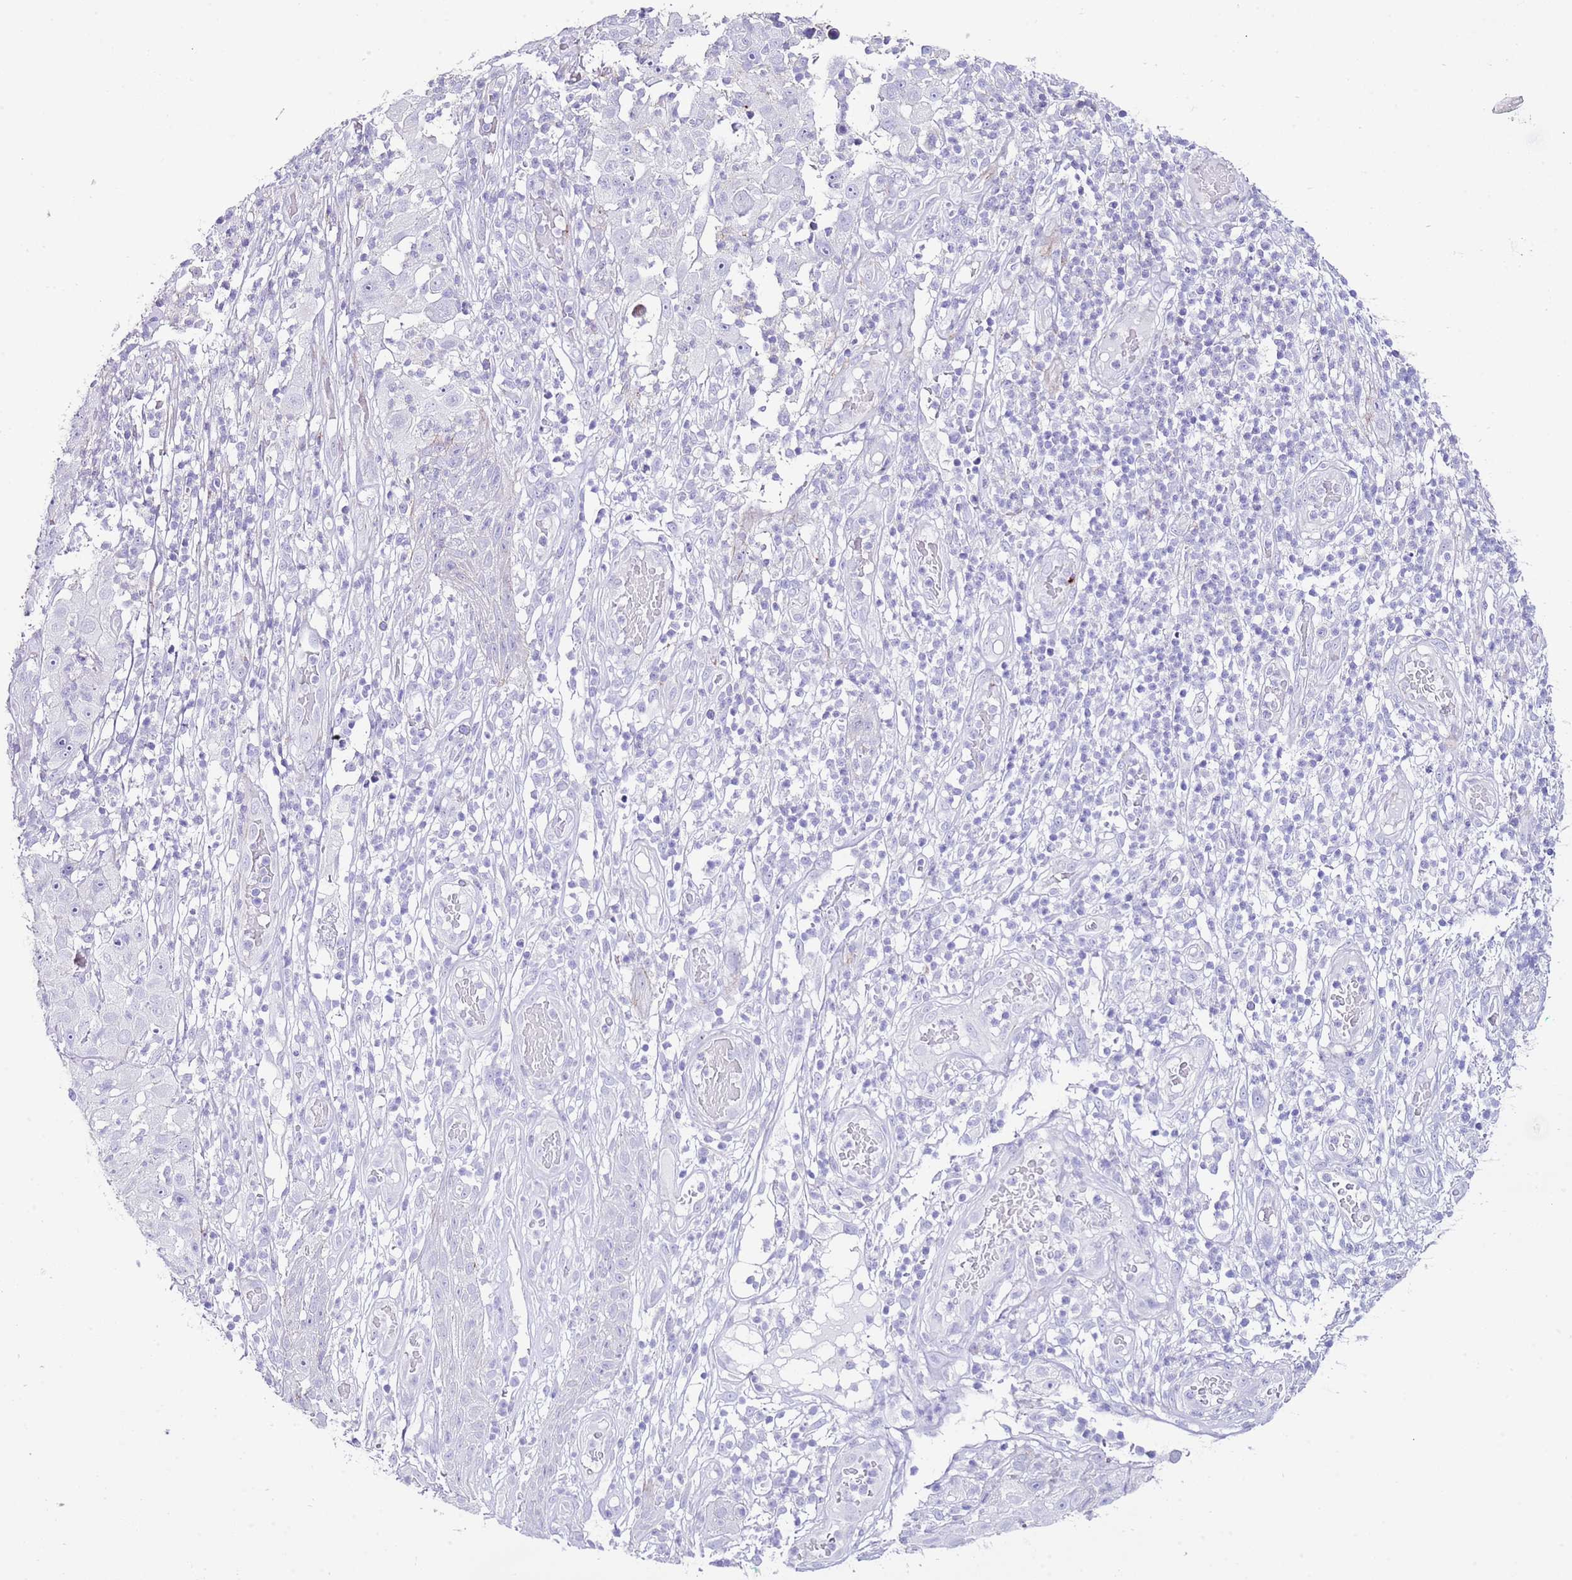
{"staining": {"intensity": "negative", "quantity": "none", "location": "none"}, "tissue": "skin cancer", "cell_type": "Tumor cells", "image_type": "cancer", "snomed": [{"axis": "morphology", "description": "Squamous cell carcinoma, NOS"}, {"axis": "topography", "description": "Skin"}], "caption": "Tumor cells are negative for protein expression in human squamous cell carcinoma (skin). The staining was performed using DAB to visualize the protein expression in brown, while the nuclei were stained in blue with hematoxylin (Magnification: 20x).", "gene": "ALDH3A1", "patient": {"sex": "female", "age": 87}}